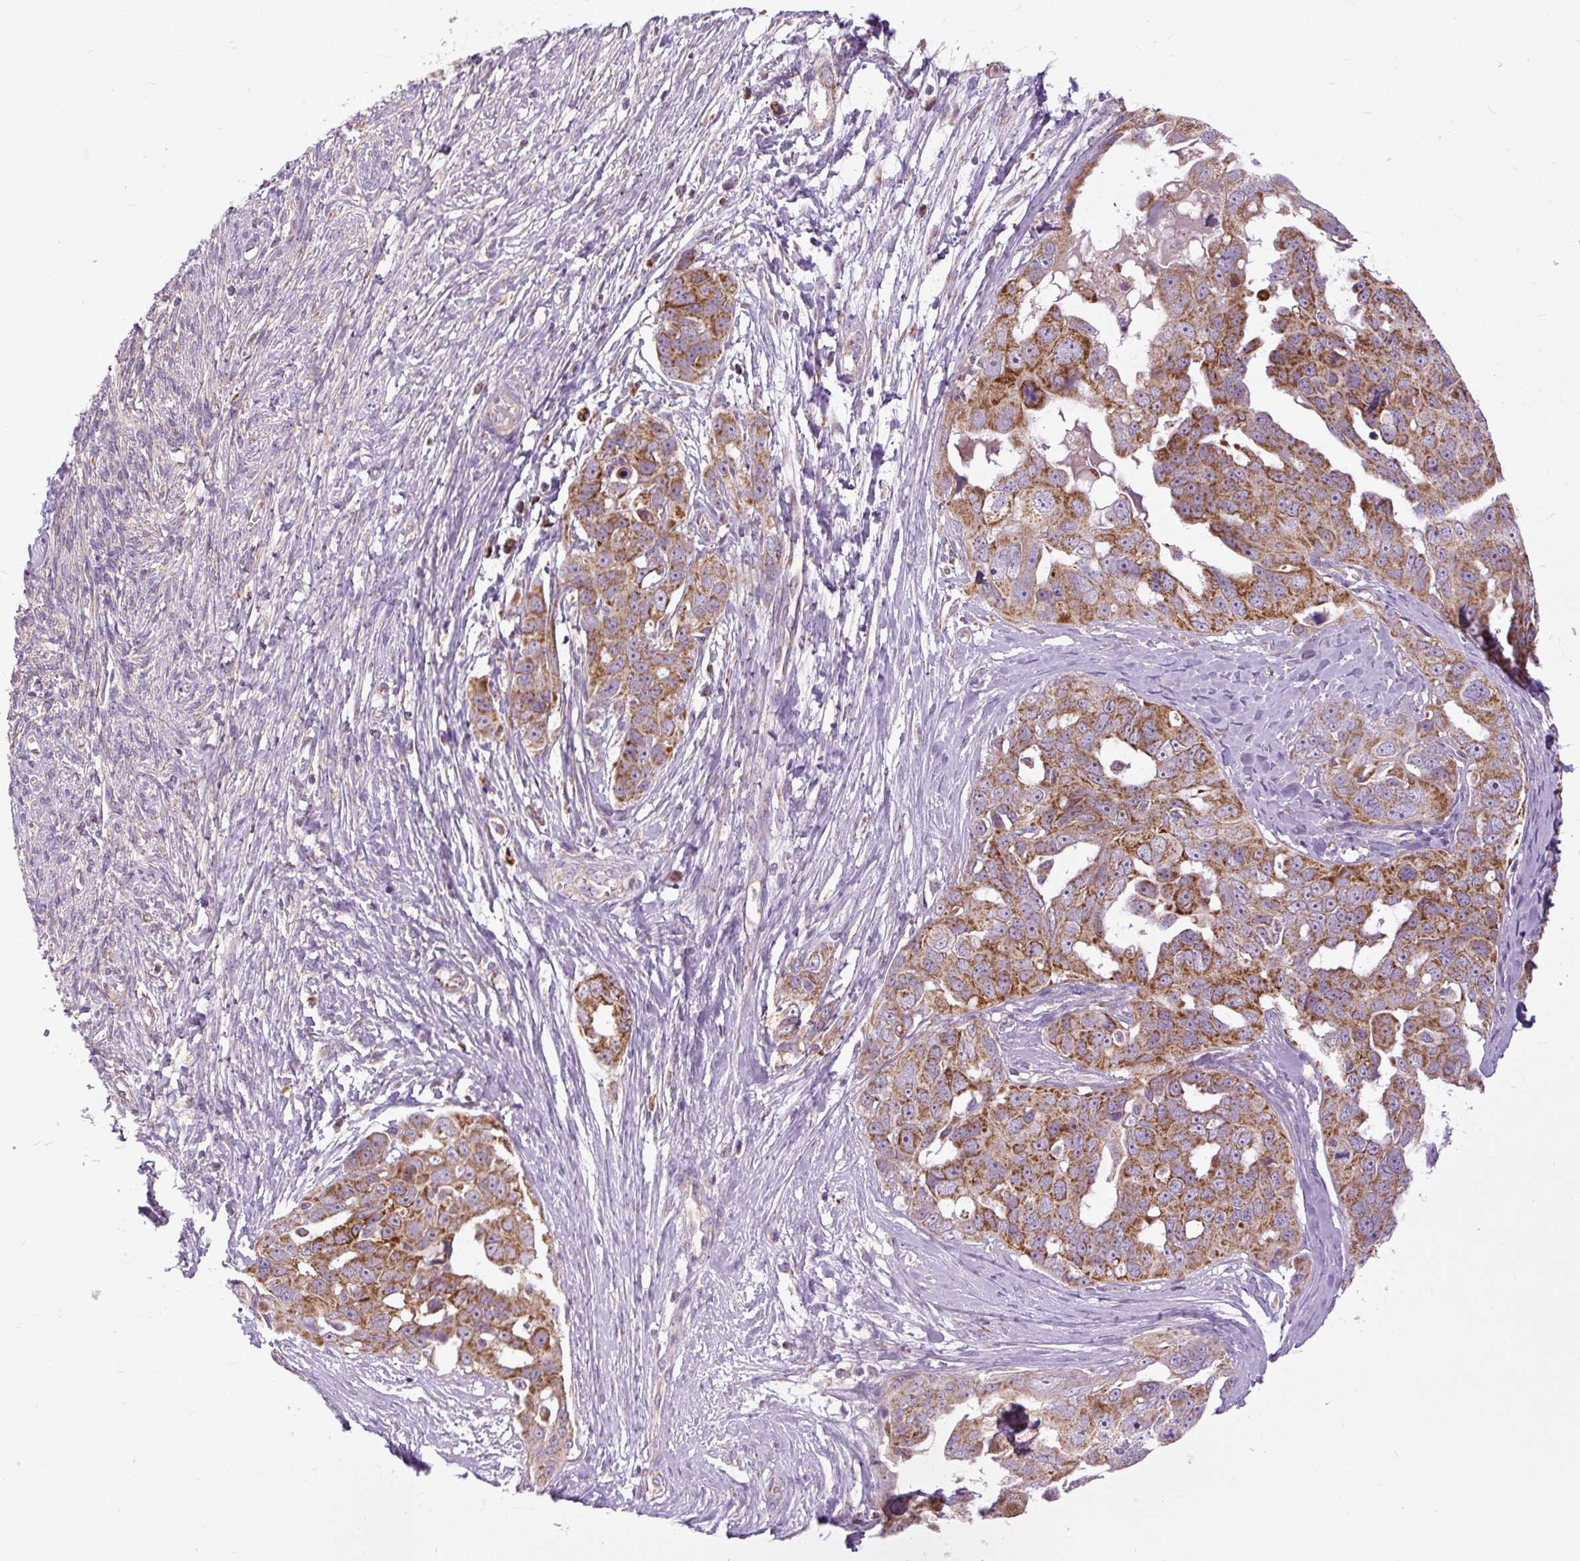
{"staining": {"intensity": "moderate", "quantity": ">75%", "location": "cytoplasmic/membranous"}, "tissue": "ovarian cancer", "cell_type": "Tumor cells", "image_type": "cancer", "snomed": [{"axis": "morphology", "description": "Carcinoma, endometroid"}, {"axis": "topography", "description": "Ovary"}], "caption": "IHC staining of endometroid carcinoma (ovarian), which displays medium levels of moderate cytoplasmic/membranous staining in approximately >75% of tumor cells indicating moderate cytoplasmic/membranous protein staining. The staining was performed using DAB (brown) for protein detection and nuclei were counterstained in hematoxylin (blue).", "gene": "TM2D3", "patient": {"sex": "female", "age": 70}}